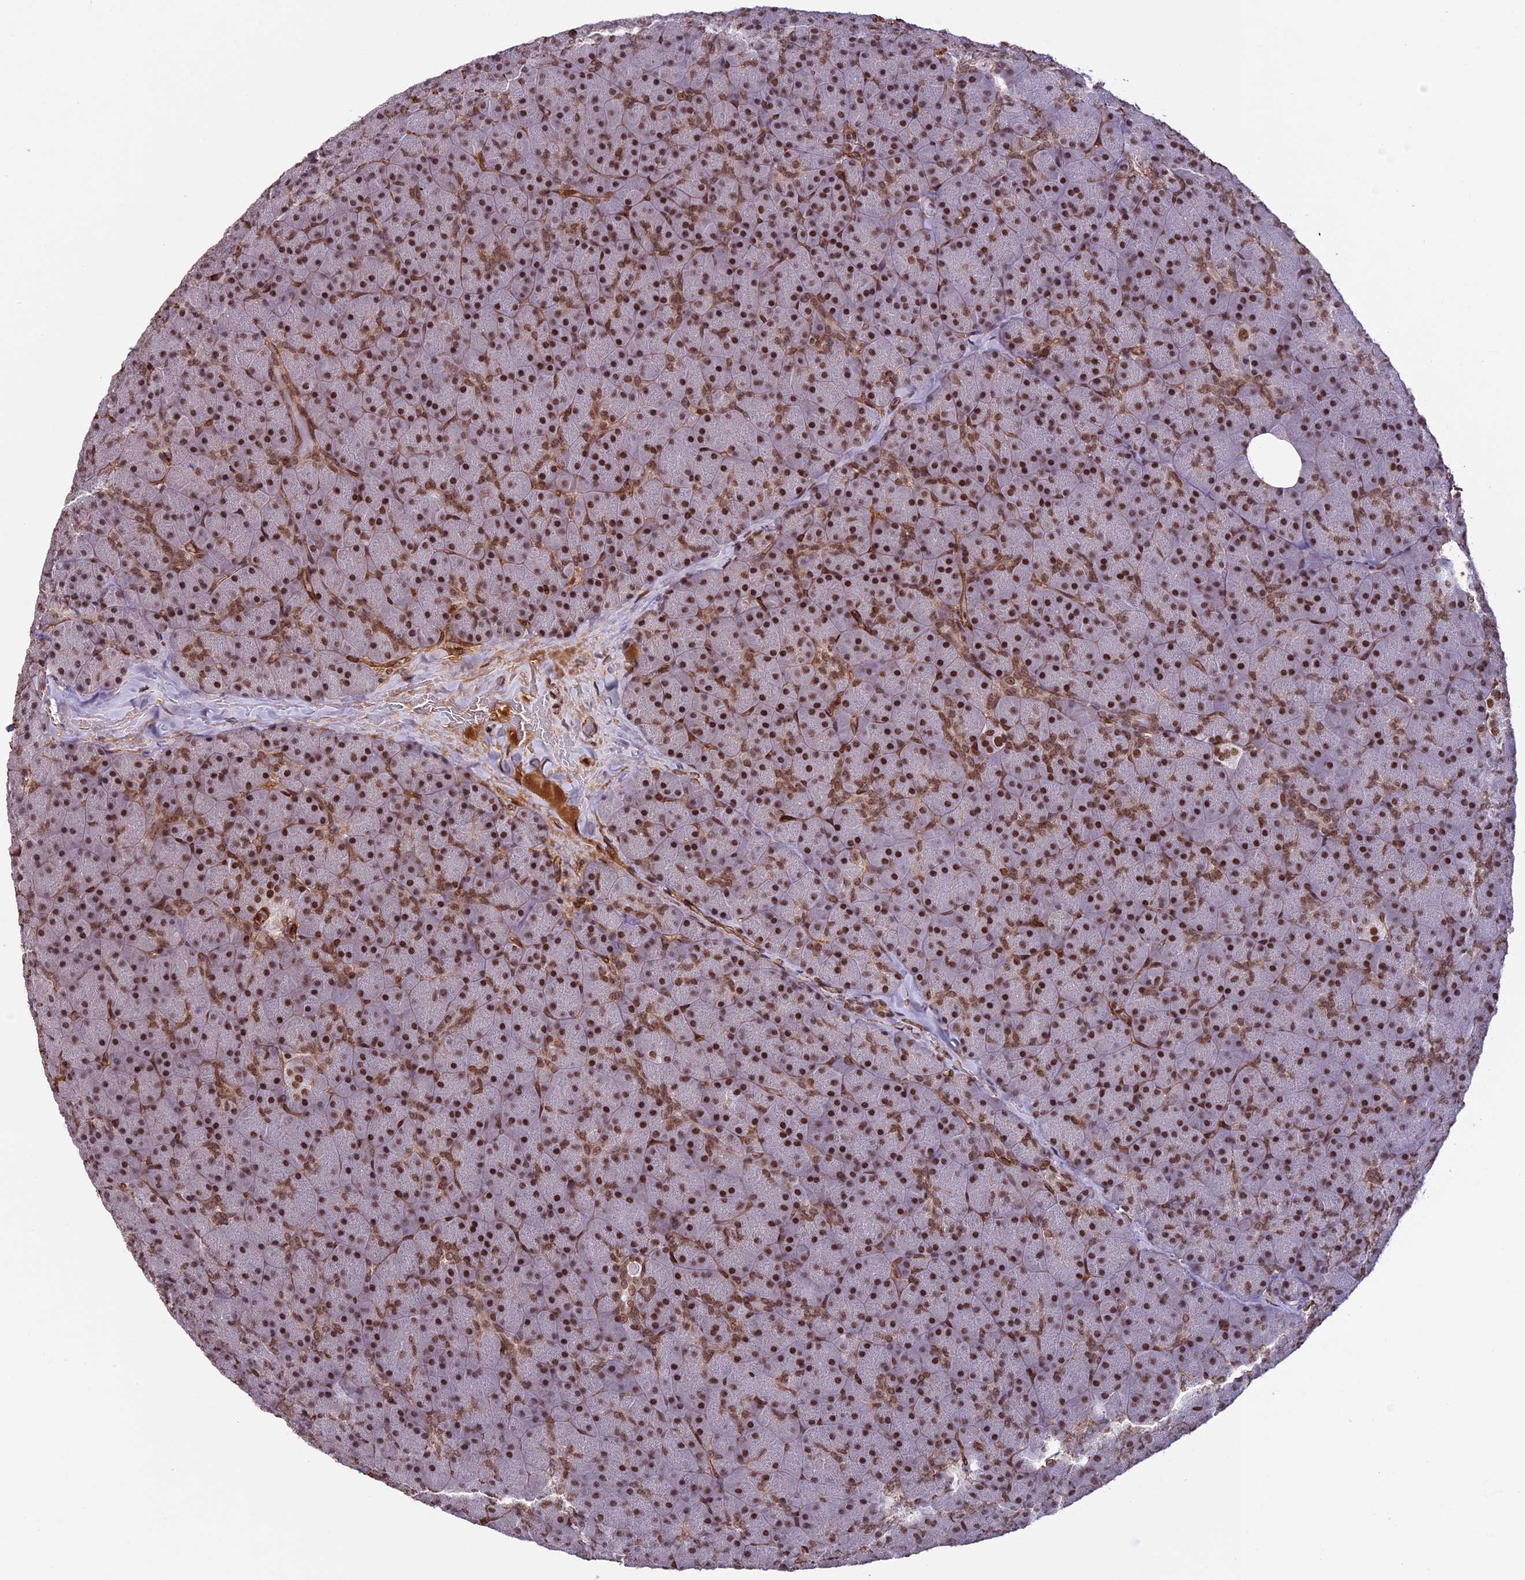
{"staining": {"intensity": "strong", "quantity": ">75%", "location": "nuclear"}, "tissue": "pancreas", "cell_type": "Exocrine glandular cells", "image_type": "normal", "snomed": [{"axis": "morphology", "description": "Normal tissue, NOS"}, {"axis": "topography", "description": "Pancreas"}], "caption": "This micrograph reveals immunohistochemistry (IHC) staining of normal human pancreas, with high strong nuclear staining in approximately >75% of exocrine glandular cells.", "gene": "MPHOSPH8", "patient": {"sex": "male", "age": 36}}